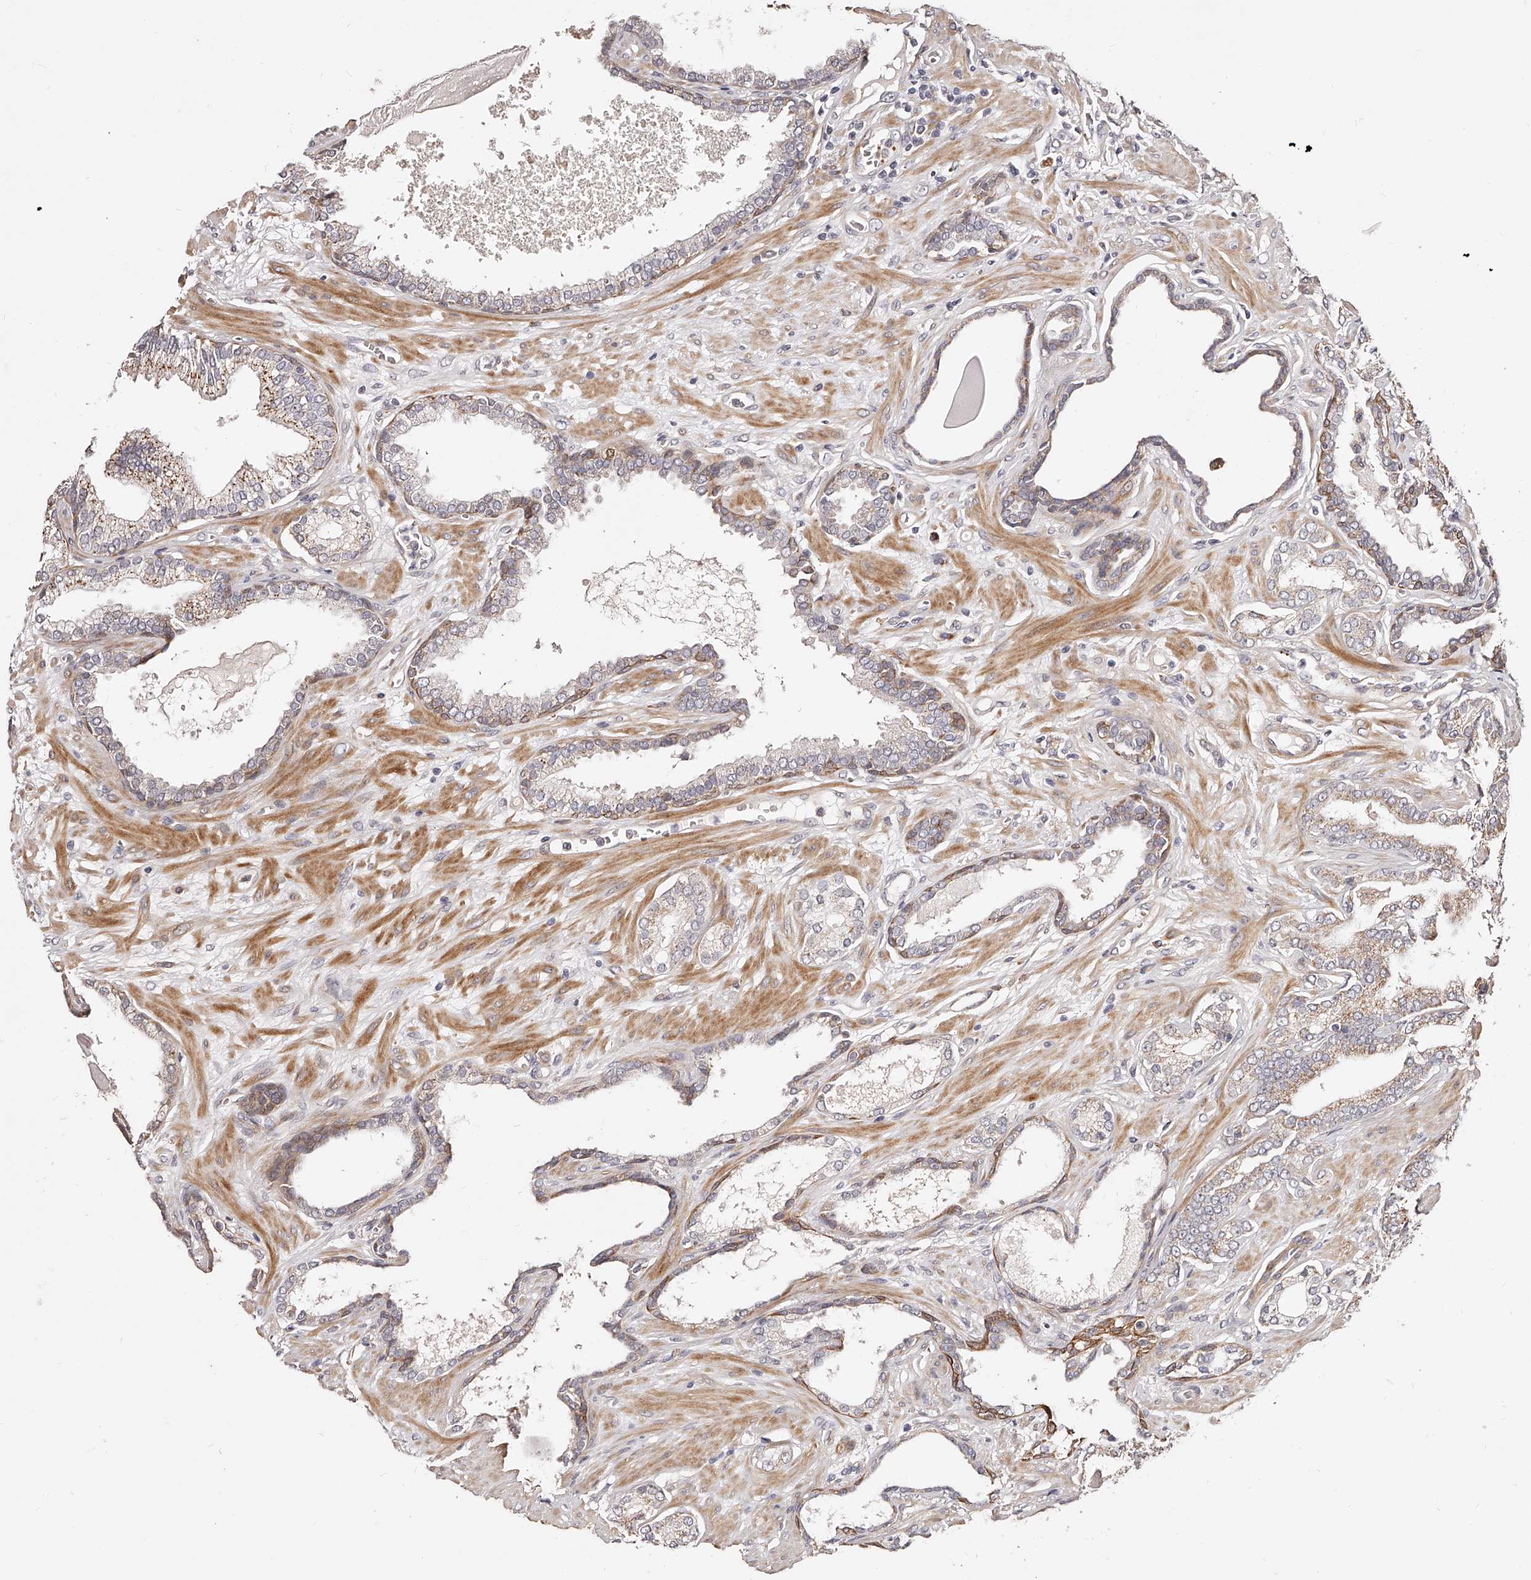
{"staining": {"intensity": "weak", "quantity": ">75%", "location": "cytoplasmic/membranous"}, "tissue": "prostate cancer", "cell_type": "Tumor cells", "image_type": "cancer", "snomed": [{"axis": "morphology", "description": "Adenocarcinoma, Low grade"}, {"axis": "topography", "description": "Prostate"}], "caption": "DAB immunohistochemical staining of low-grade adenocarcinoma (prostate) exhibits weak cytoplasmic/membranous protein staining in approximately >75% of tumor cells.", "gene": "ZNF502", "patient": {"sex": "male", "age": 70}}